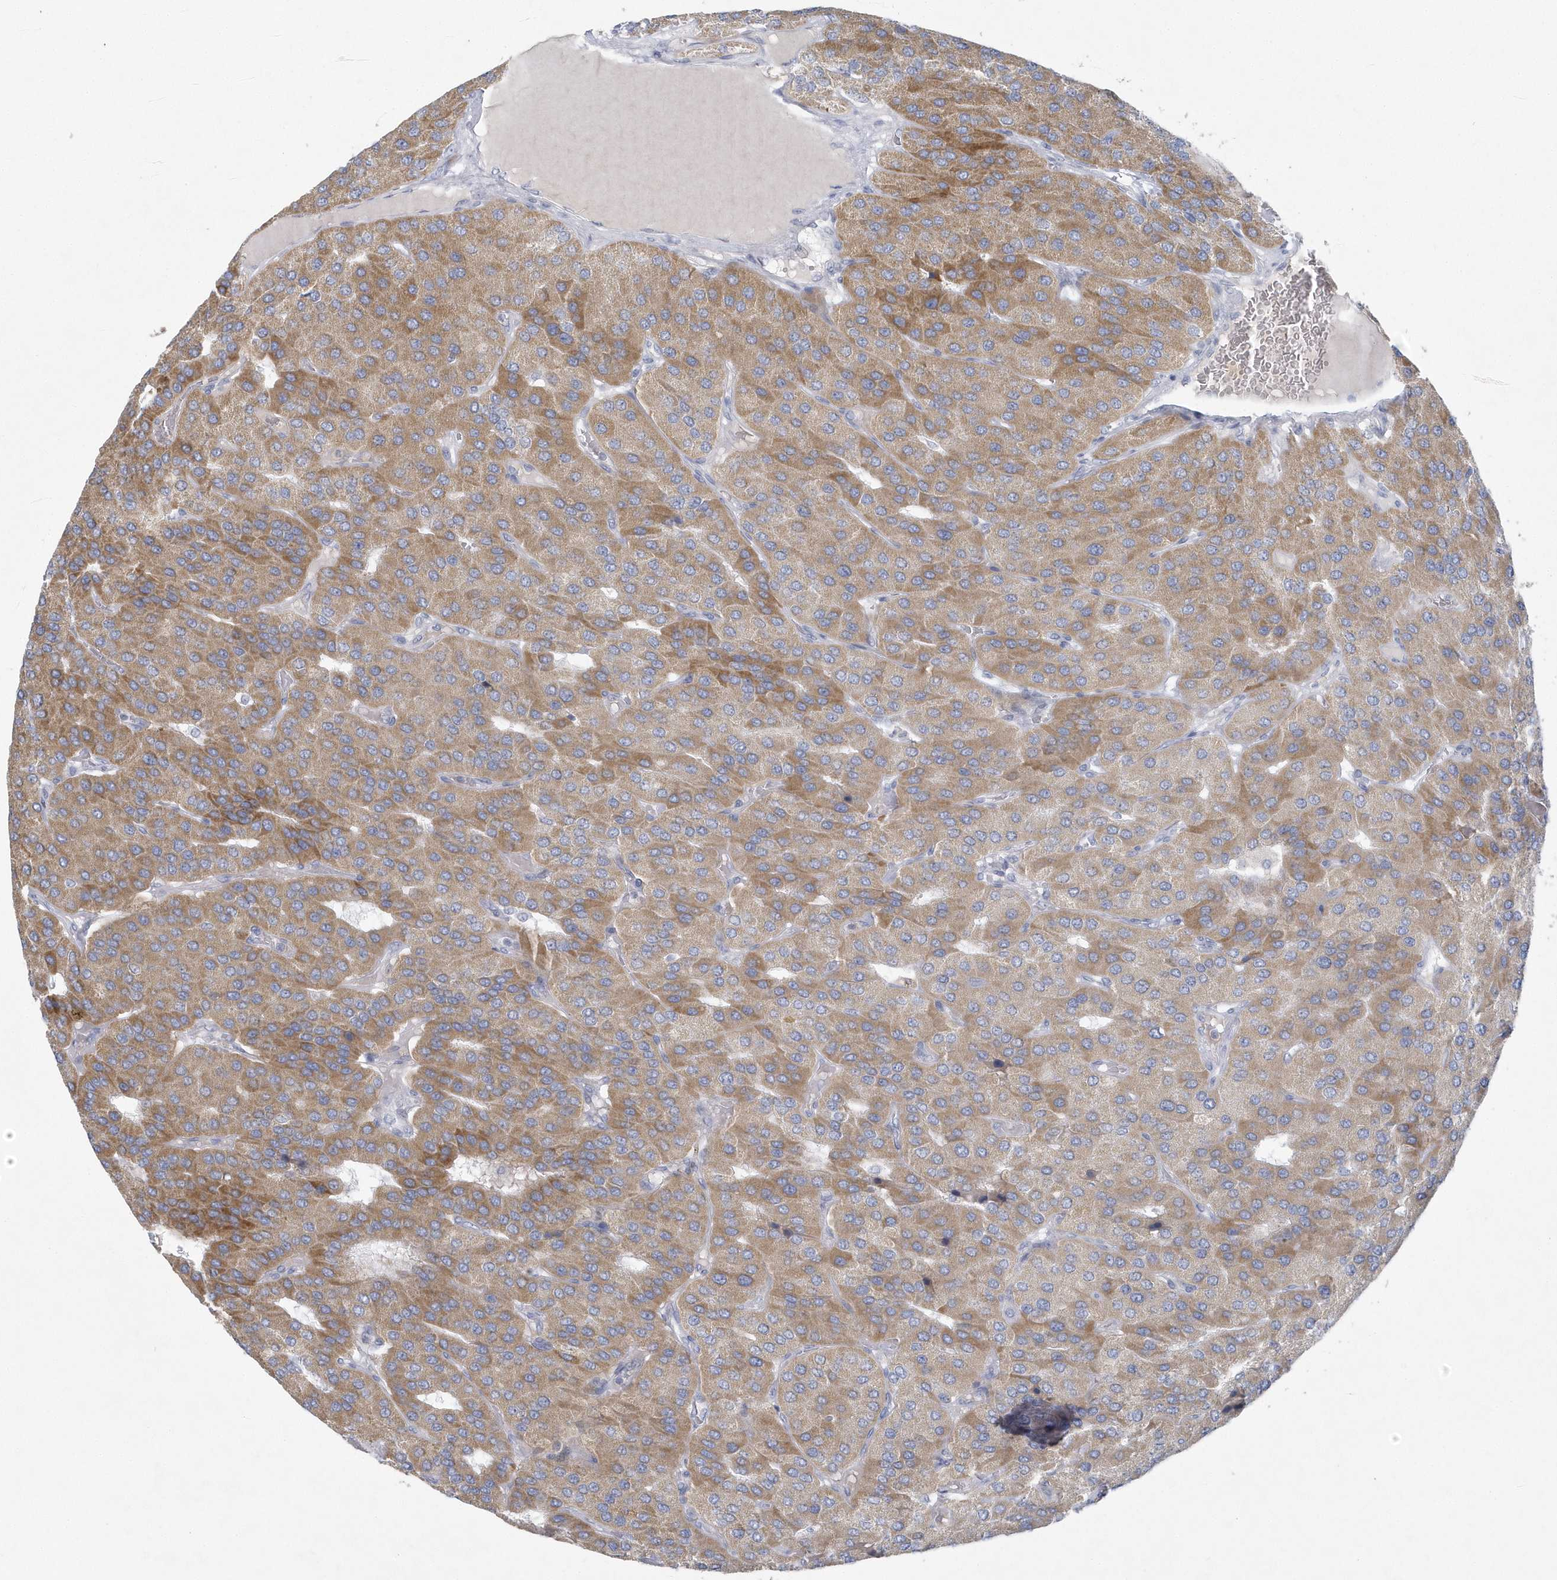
{"staining": {"intensity": "moderate", "quantity": ">75%", "location": "cytoplasmic/membranous"}, "tissue": "parathyroid gland", "cell_type": "Glandular cells", "image_type": "normal", "snomed": [{"axis": "morphology", "description": "Normal tissue, NOS"}, {"axis": "morphology", "description": "Adenoma, NOS"}, {"axis": "topography", "description": "Parathyroid gland"}], "caption": "Protein analysis of normal parathyroid gland reveals moderate cytoplasmic/membranous staining in about >75% of glandular cells.", "gene": "NIPAL1", "patient": {"sex": "female", "age": 86}}